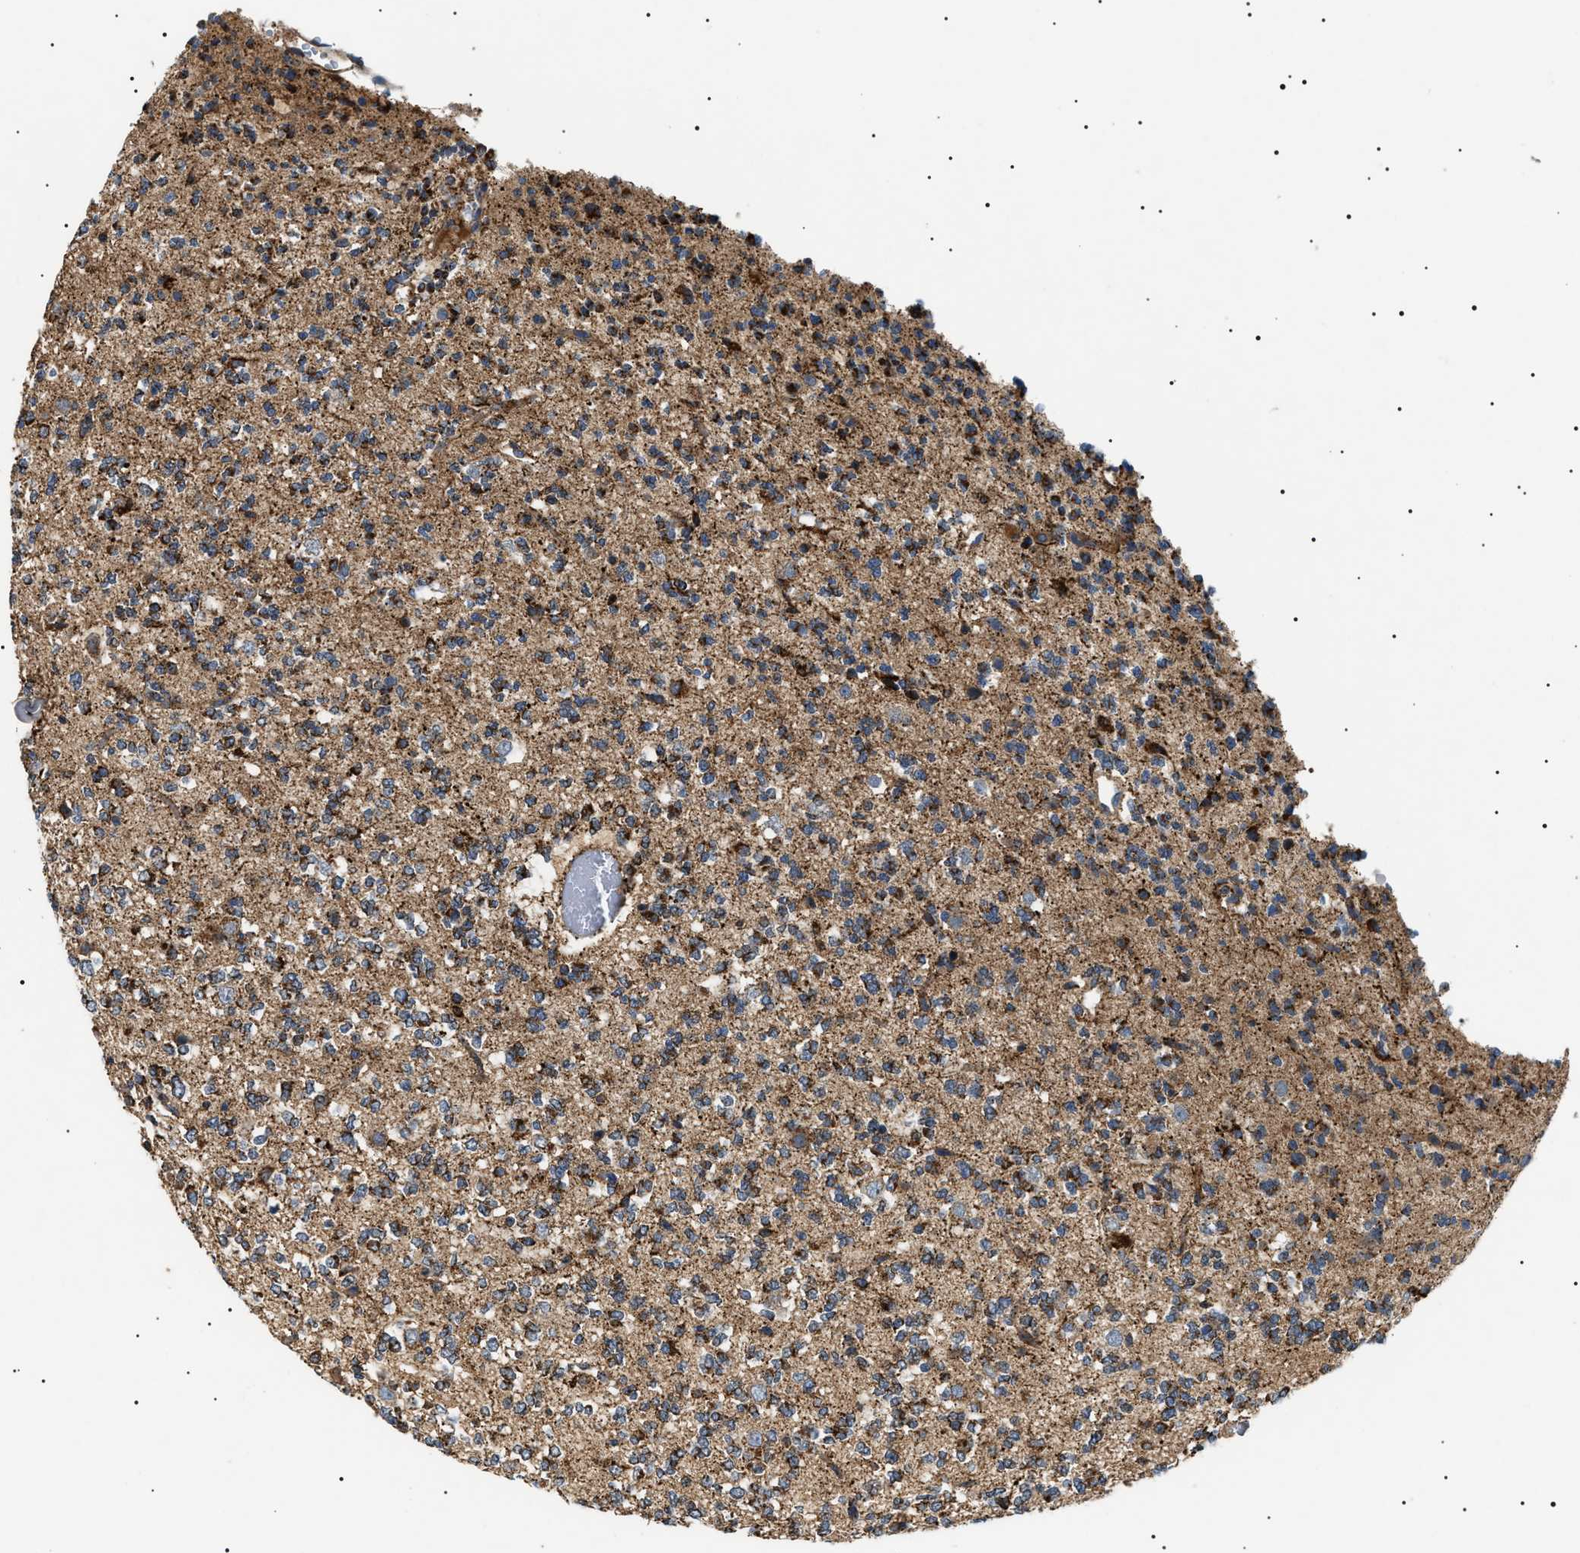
{"staining": {"intensity": "moderate", "quantity": ">75%", "location": "cytoplasmic/membranous"}, "tissue": "glioma", "cell_type": "Tumor cells", "image_type": "cancer", "snomed": [{"axis": "morphology", "description": "Glioma, malignant, Low grade"}, {"axis": "topography", "description": "Brain"}], "caption": "Human malignant low-grade glioma stained with a brown dye shows moderate cytoplasmic/membranous positive expression in about >75% of tumor cells.", "gene": "OXSM", "patient": {"sex": "male", "age": 38}}